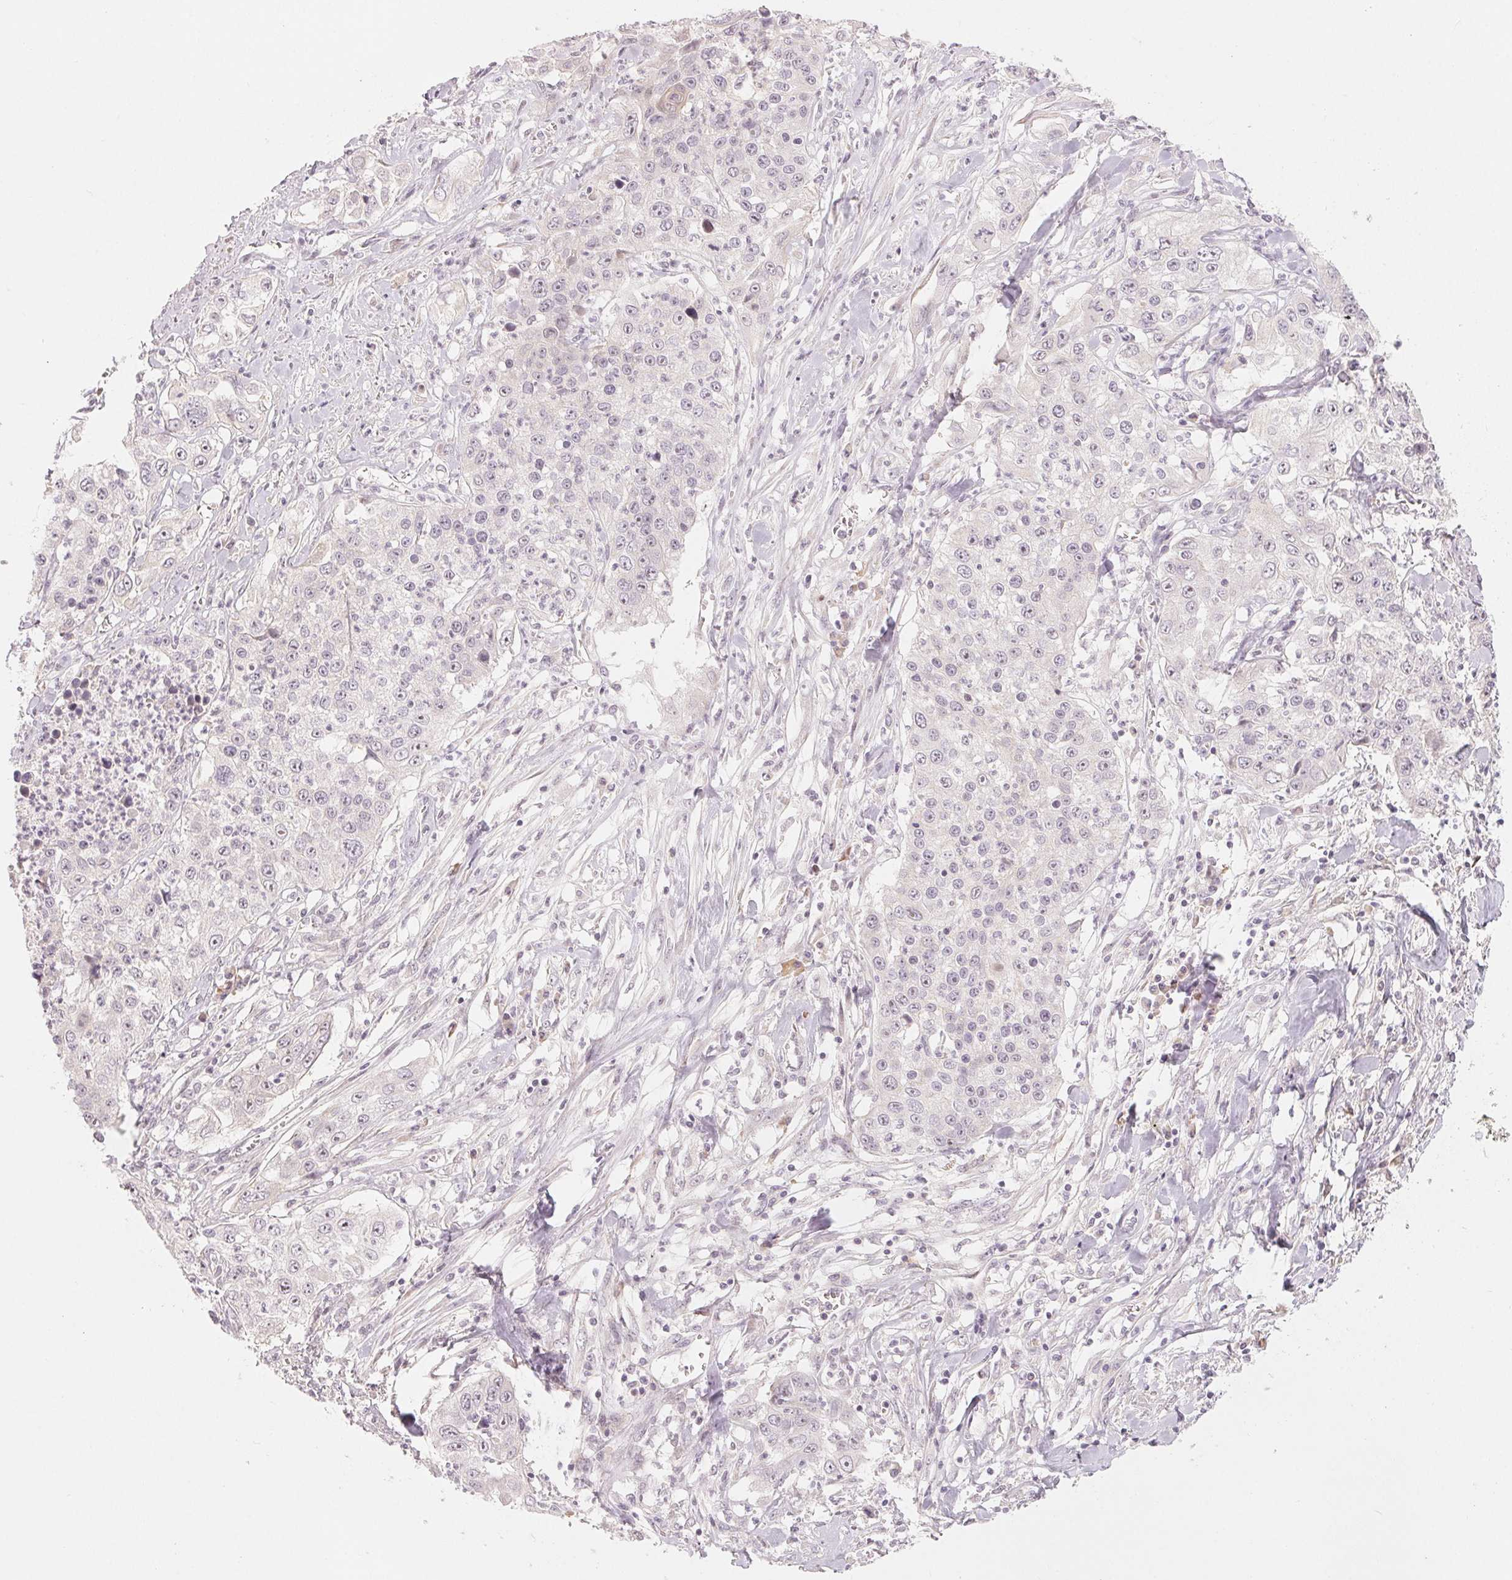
{"staining": {"intensity": "negative", "quantity": "none", "location": "none"}, "tissue": "lung cancer", "cell_type": "Tumor cells", "image_type": "cancer", "snomed": [{"axis": "morphology", "description": "Squamous cell carcinoma, NOS"}, {"axis": "morphology", "description": "Squamous cell carcinoma, metastatic, NOS"}, {"axis": "topography", "description": "Lung"}, {"axis": "topography", "description": "Pleura, NOS"}], "caption": "IHC histopathology image of human lung cancer (metastatic squamous cell carcinoma) stained for a protein (brown), which shows no staining in tumor cells. Brightfield microscopy of immunohistochemistry (IHC) stained with DAB (brown) and hematoxylin (blue), captured at high magnification.", "gene": "DENND2C", "patient": {"sex": "male", "age": 72}}